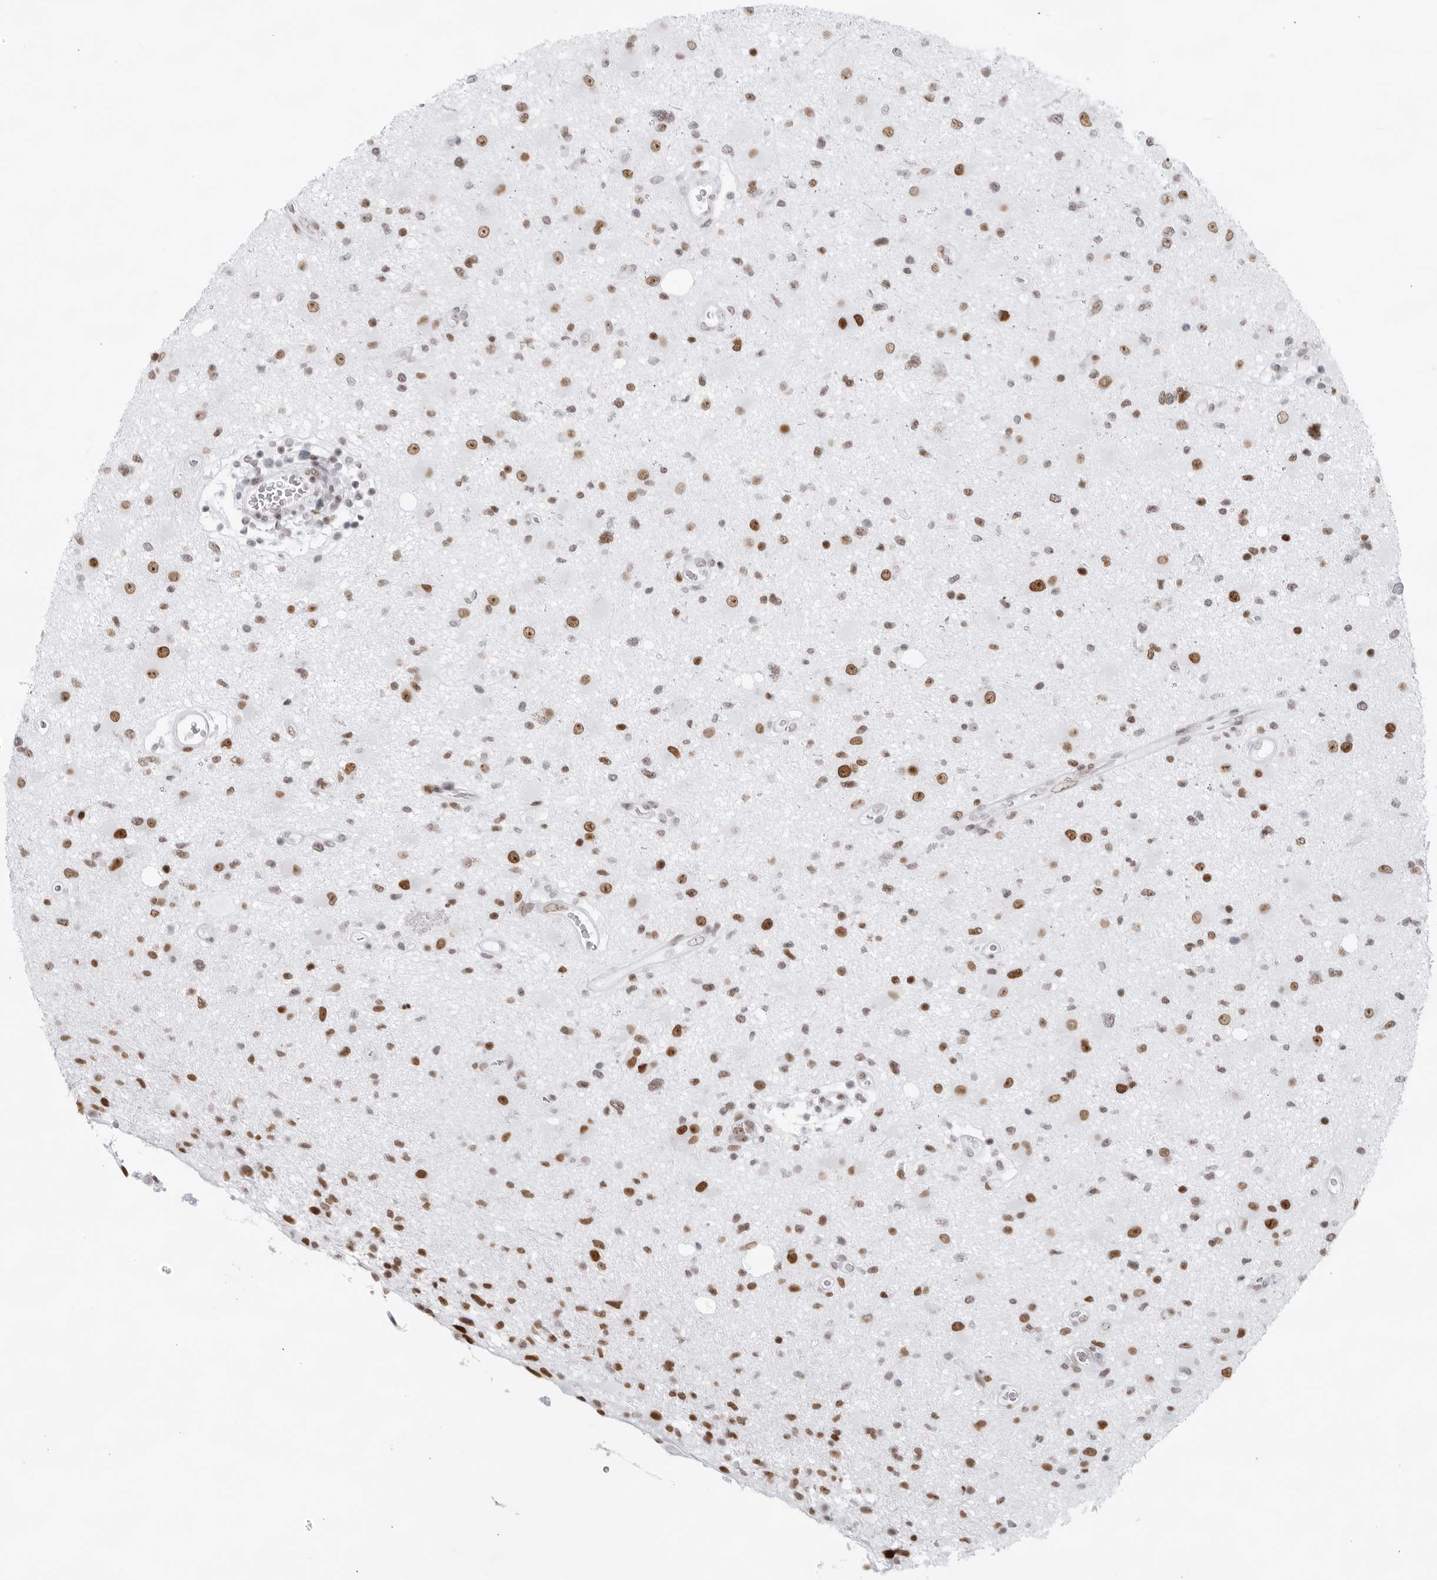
{"staining": {"intensity": "moderate", "quantity": ">75%", "location": "nuclear"}, "tissue": "glioma", "cell_type": "Tumor cells", "image_type": "cancer", "snomed": [{"axis": "morphology", "description": "Glioma, malignant, High grade"}, {"axis": "topography", "description": "Brain"}], "caption": "Protein staining displays moderate nuclear staining in approximately >75% of tumor cells in glioma. Nuclei are stained in blue.", "gene": "HP1BP3", "patient": {"sex": "male", "age": 33}}